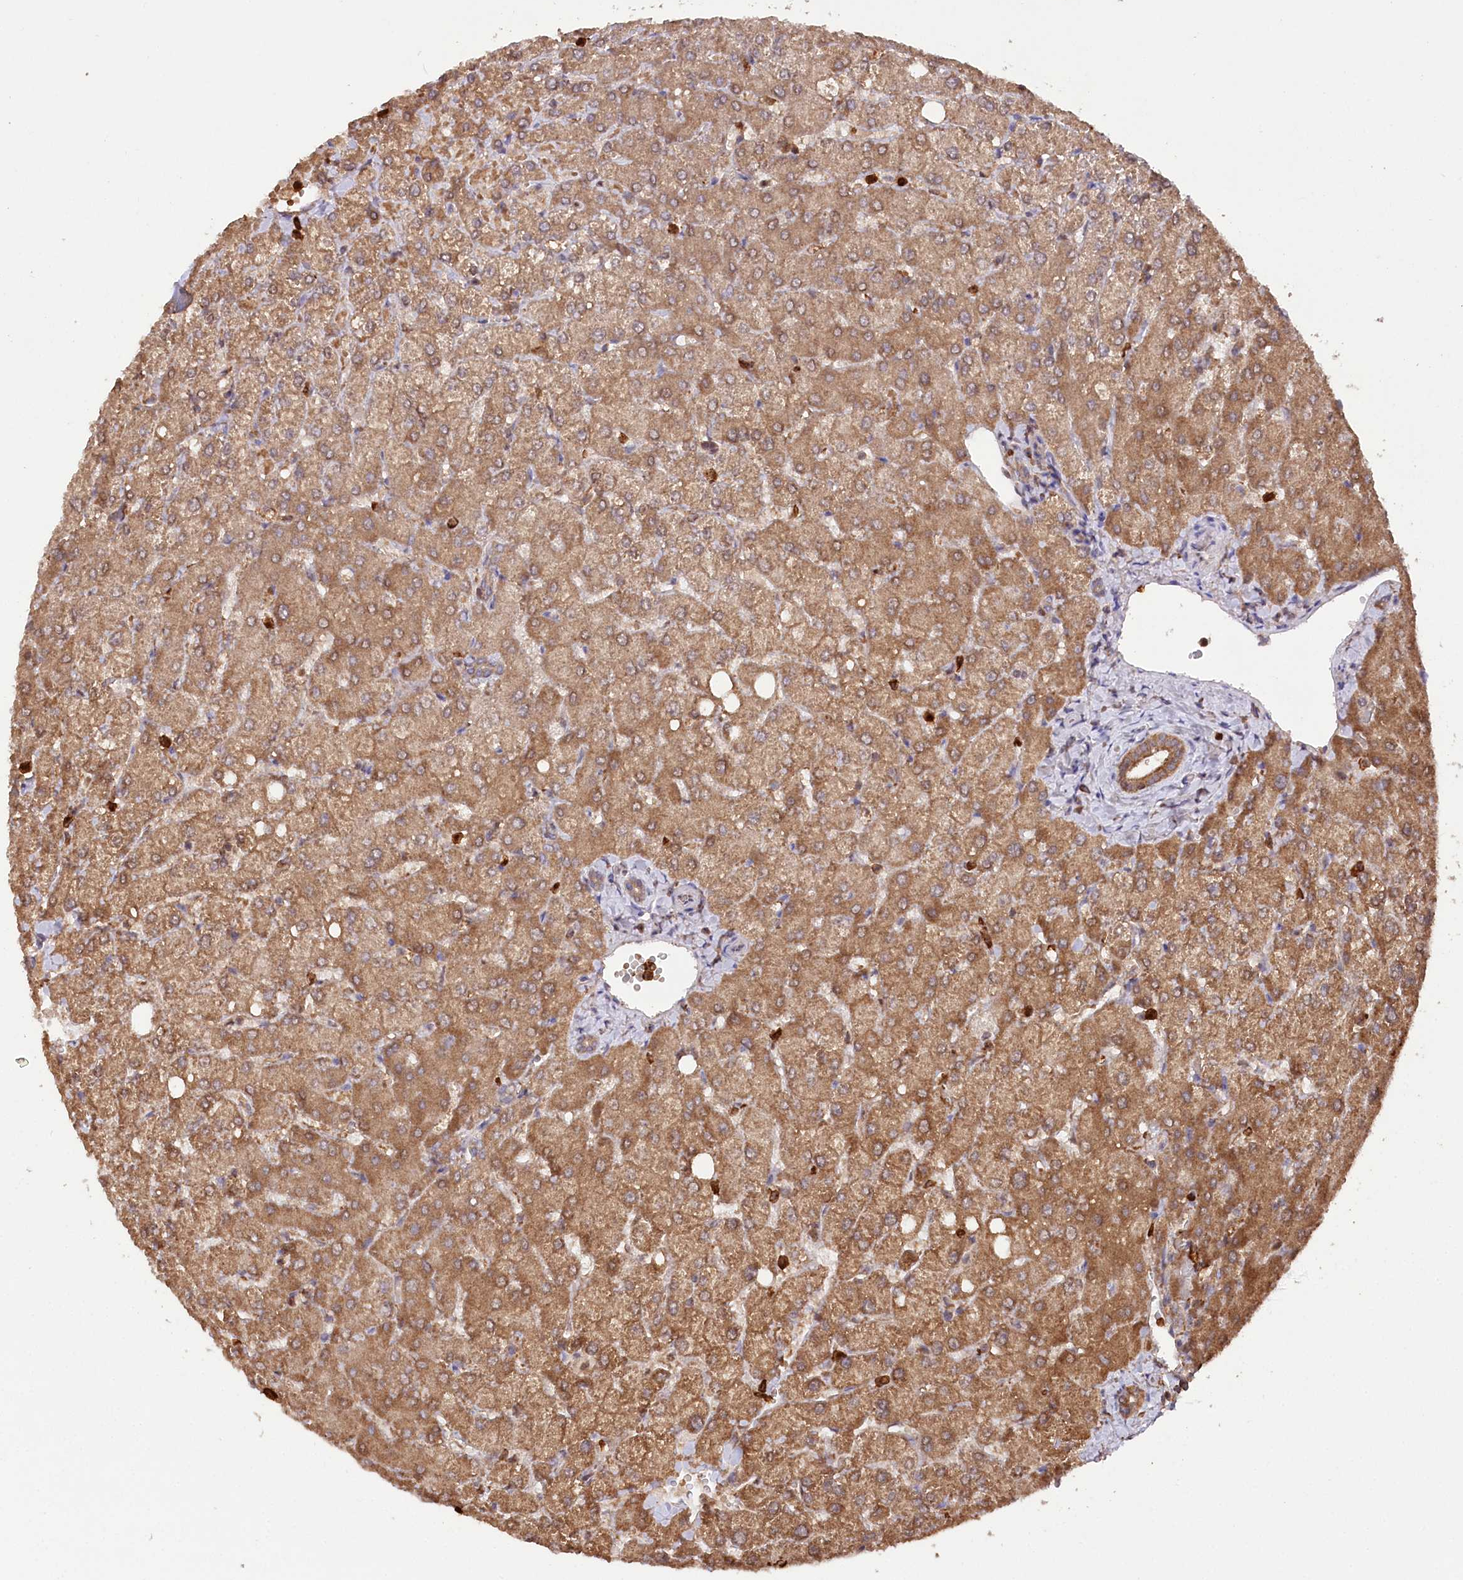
{"staining": {"intensity": "moderate", "quantity": ">75%", "location": "cytoplasmic/membranous"}, "tissue": "liver", "cell_type": "Cholangiocytes", "image_type": "normal", "snomed": [{"axis": "morphology", "description": "Normal tissue, NOS"}, {"axis": "topography", "description": "Liver"}], "caption": "IHC of benign human liver demonstrates medium levels of moderate cytoplasmic/membranous expression in approximately >75% of cholangiocytes.", "gene": "LSG1", "patient": {"sex": "female", "age": 54}}